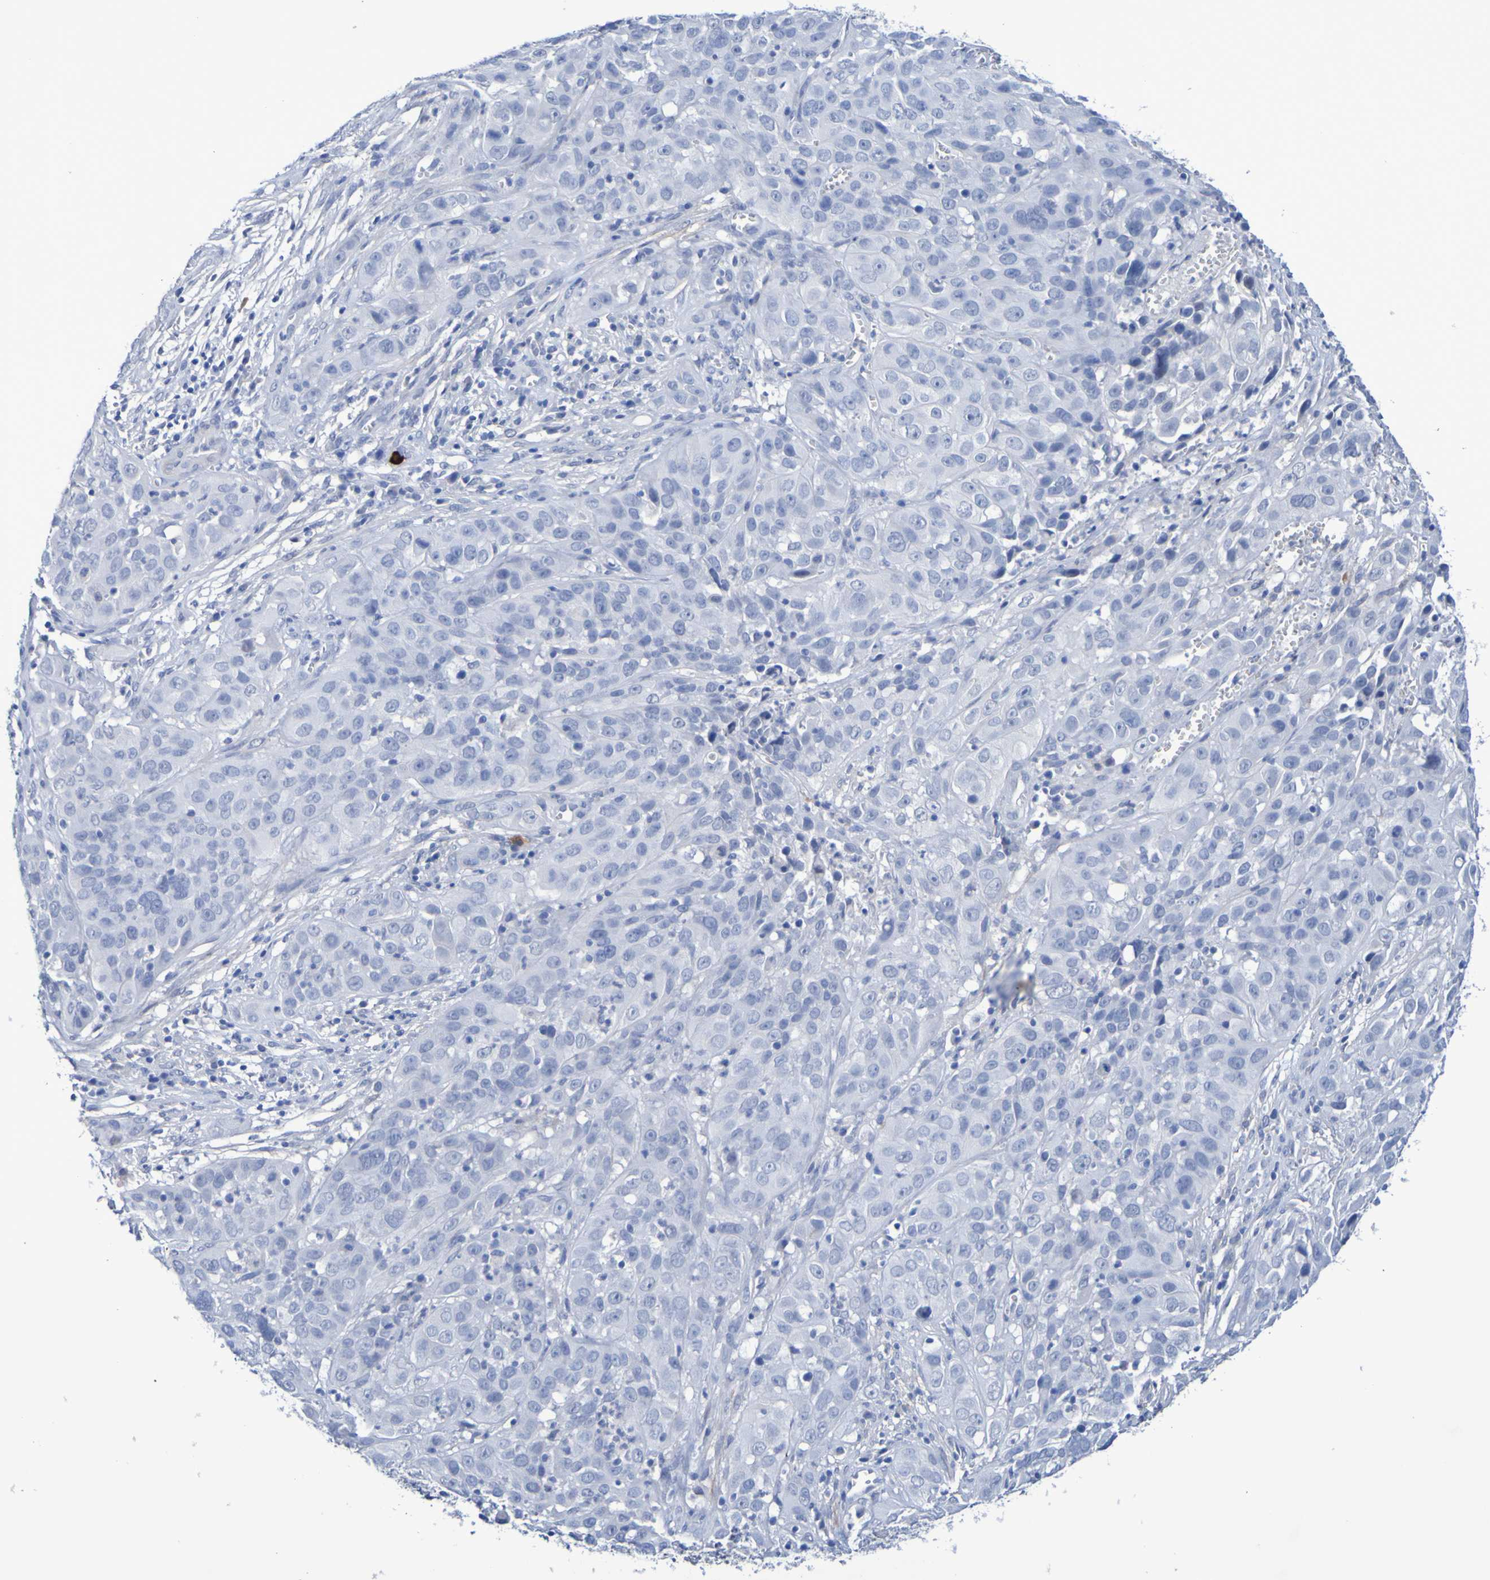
{"staining": {"intensity": "negative", "quantity": "none", "location": "none"}, "tissue": "cervical cancer", "cell_type": "Tumor cells", "image_type": "cancer", "snomed": [{"axis": "morphology", "description": "Squamous cell carcinoma, NOS"}, {"axis": "topography", "description": "Cervix"}], "caption": "Tumor cells show no significant protein staining in cervical cancer (squamous cell carcinoma).", "gene": "SGCB", "patient": {"sex": "female", "age": 32}}